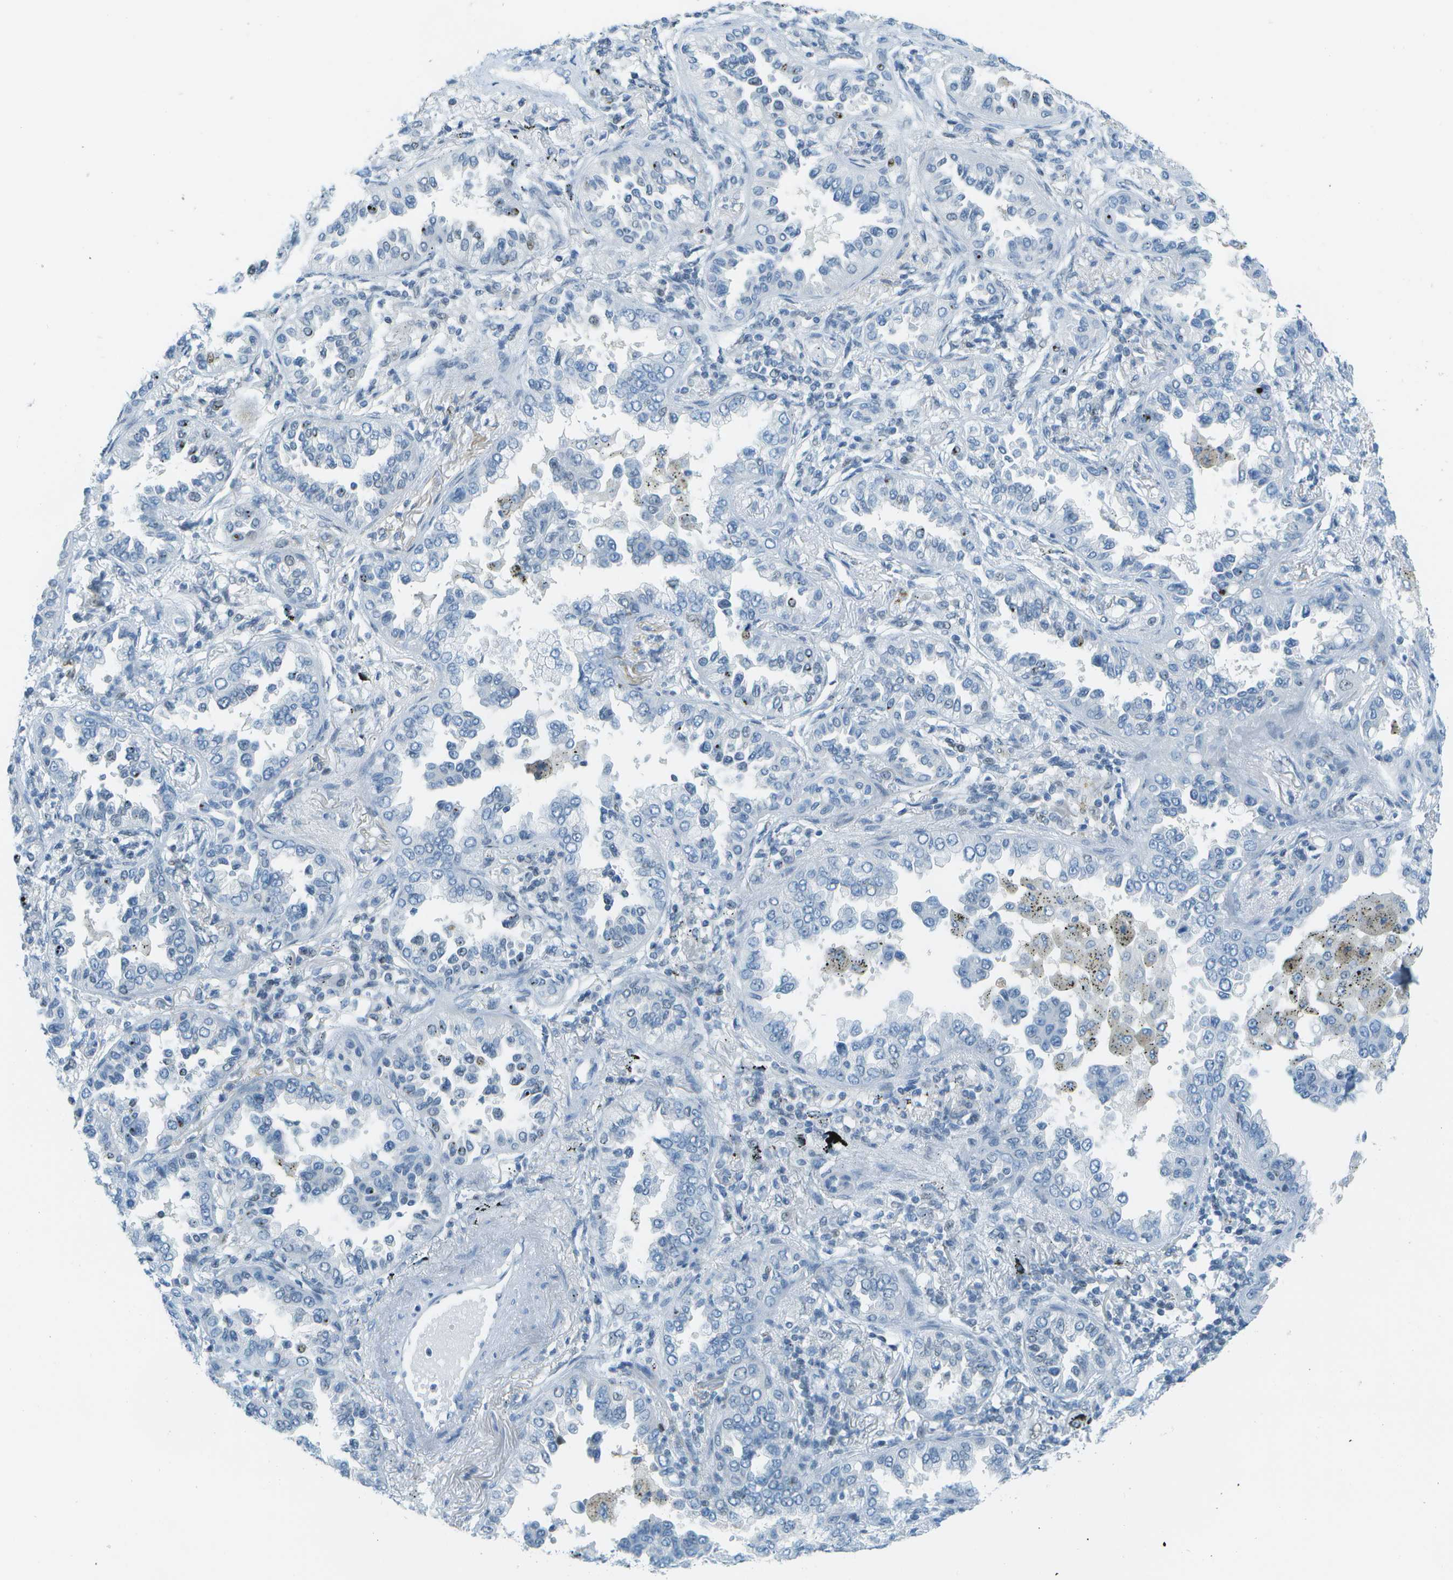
{"staining": {"intensity": "negative", "quantity": "none", "location": "none"}, "tissue": "lung cancer", "cell_type": "Tumor cells", "image_type": "cancer", "snomed": [{"axis": "morphology", "description": "Normal tissue, NOS"}, {"axis": "morphology", "description": "Adenocarcinoma, NOS"}, {"axis": "topography", "description": "Lung"}], "caption": "High magnification brightfield microscopy of lung cancer (adenocarcinoma) stained with DAB (brown) and counterstained with hematoxylin (blue): tumor cells show no significant staining. (DAB immunohistochemistry visualized using brightfield microscopy, high magnification).", "gene": "NEK11", "patient": {"sex": "male", "age": 59}}